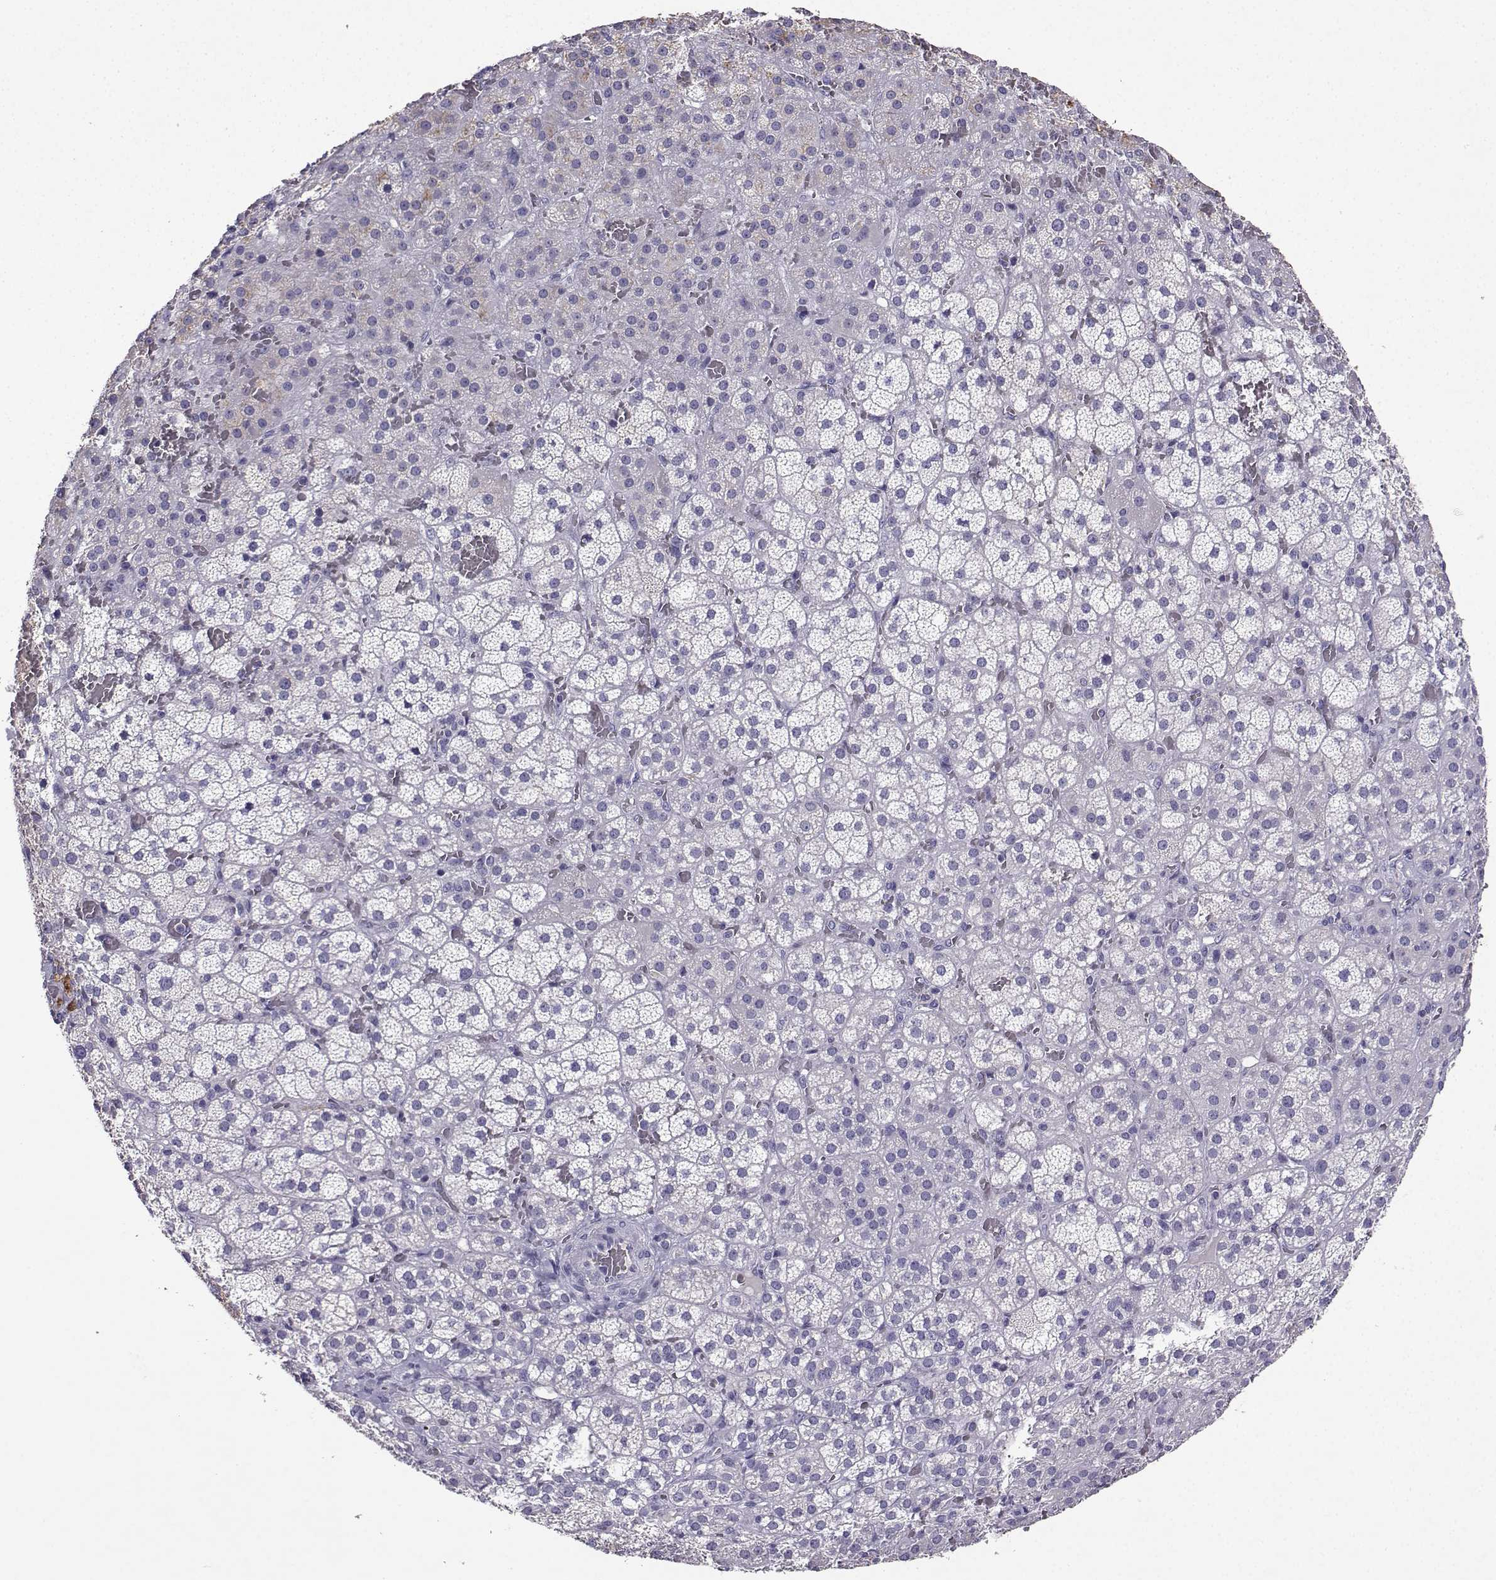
{"staining": {"intensity": "weak", "quantity": "<25%", "location": "cytoplasmic/membranous"}, "tissue": "adrenal gland", "cell_type": "Glandular cells", "image_type": "normal", "snomed": [{"axis": "morphology", "description": "Normal tissue, NOS"}, {"axis": "topography", "description": "Adrenal gland"}], "caption": "IHC of unremarkable human adrenal gland shows no positivity in glandular cells. (Brightfield microscopy of DAB (3,3'-diaminobenzidine) immunohistochemistry at high magnification).", "gene": "GRIK4", "patient": {"sex": "male", "age": 57}}